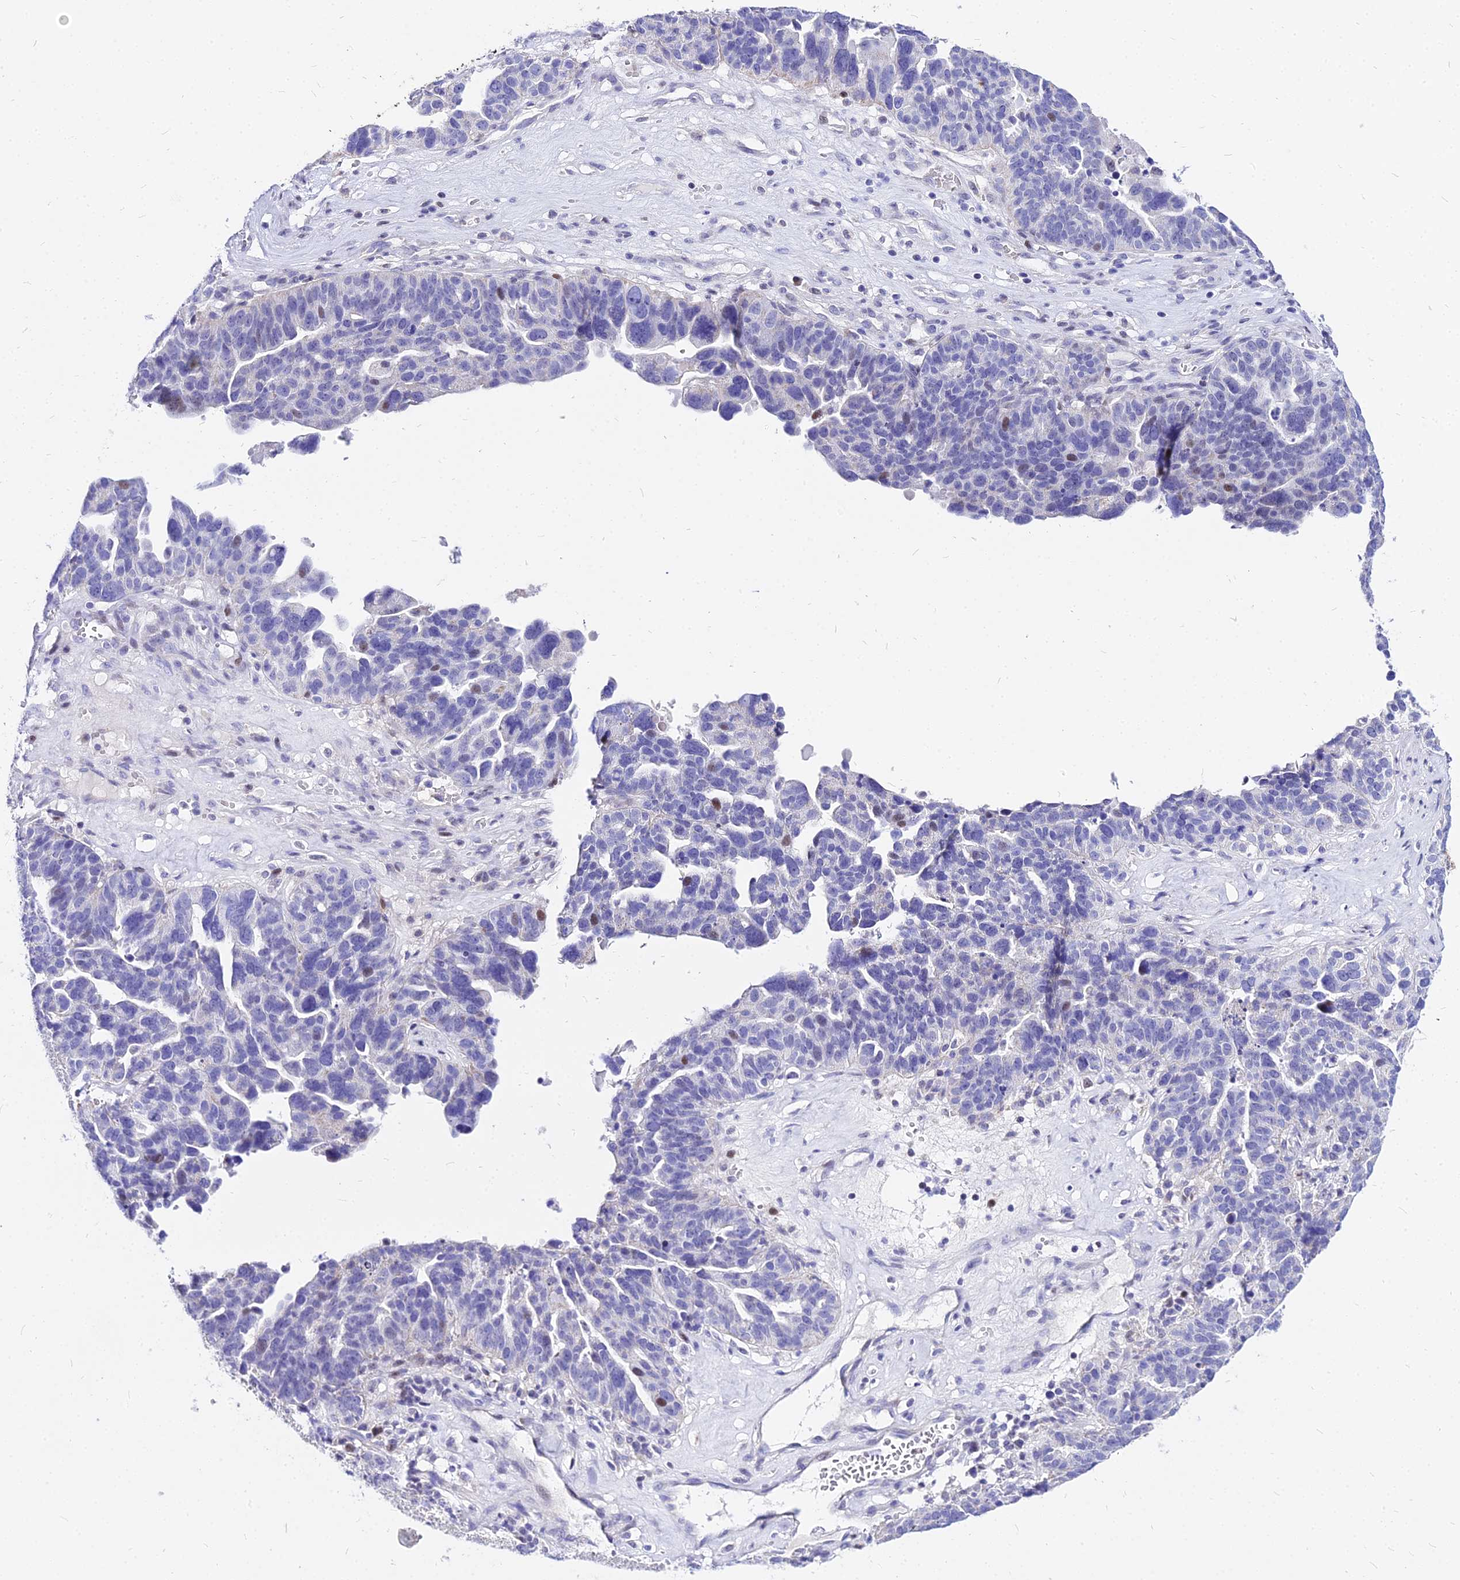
{"staining": {"intensity": "negative", "quantity": "none", "location": "none"}, "tissue": "ovarian cancer", "cell_type": "Tumor cells", "image_type": "cancer", "snomed": [{"axis": "morphology", "description": "Cystadenocarcinoma, serous, NOS"}, {"axis": "topography", "description": "Ovary"}], "caption": "A histopathology image of ovarian cancer (serous cystadenocarcinoma) stained for a protein demonstrates no brown staining in tumor cells.", "gene": "CARD18", "patient": {"sex": "female", "age": 59}}